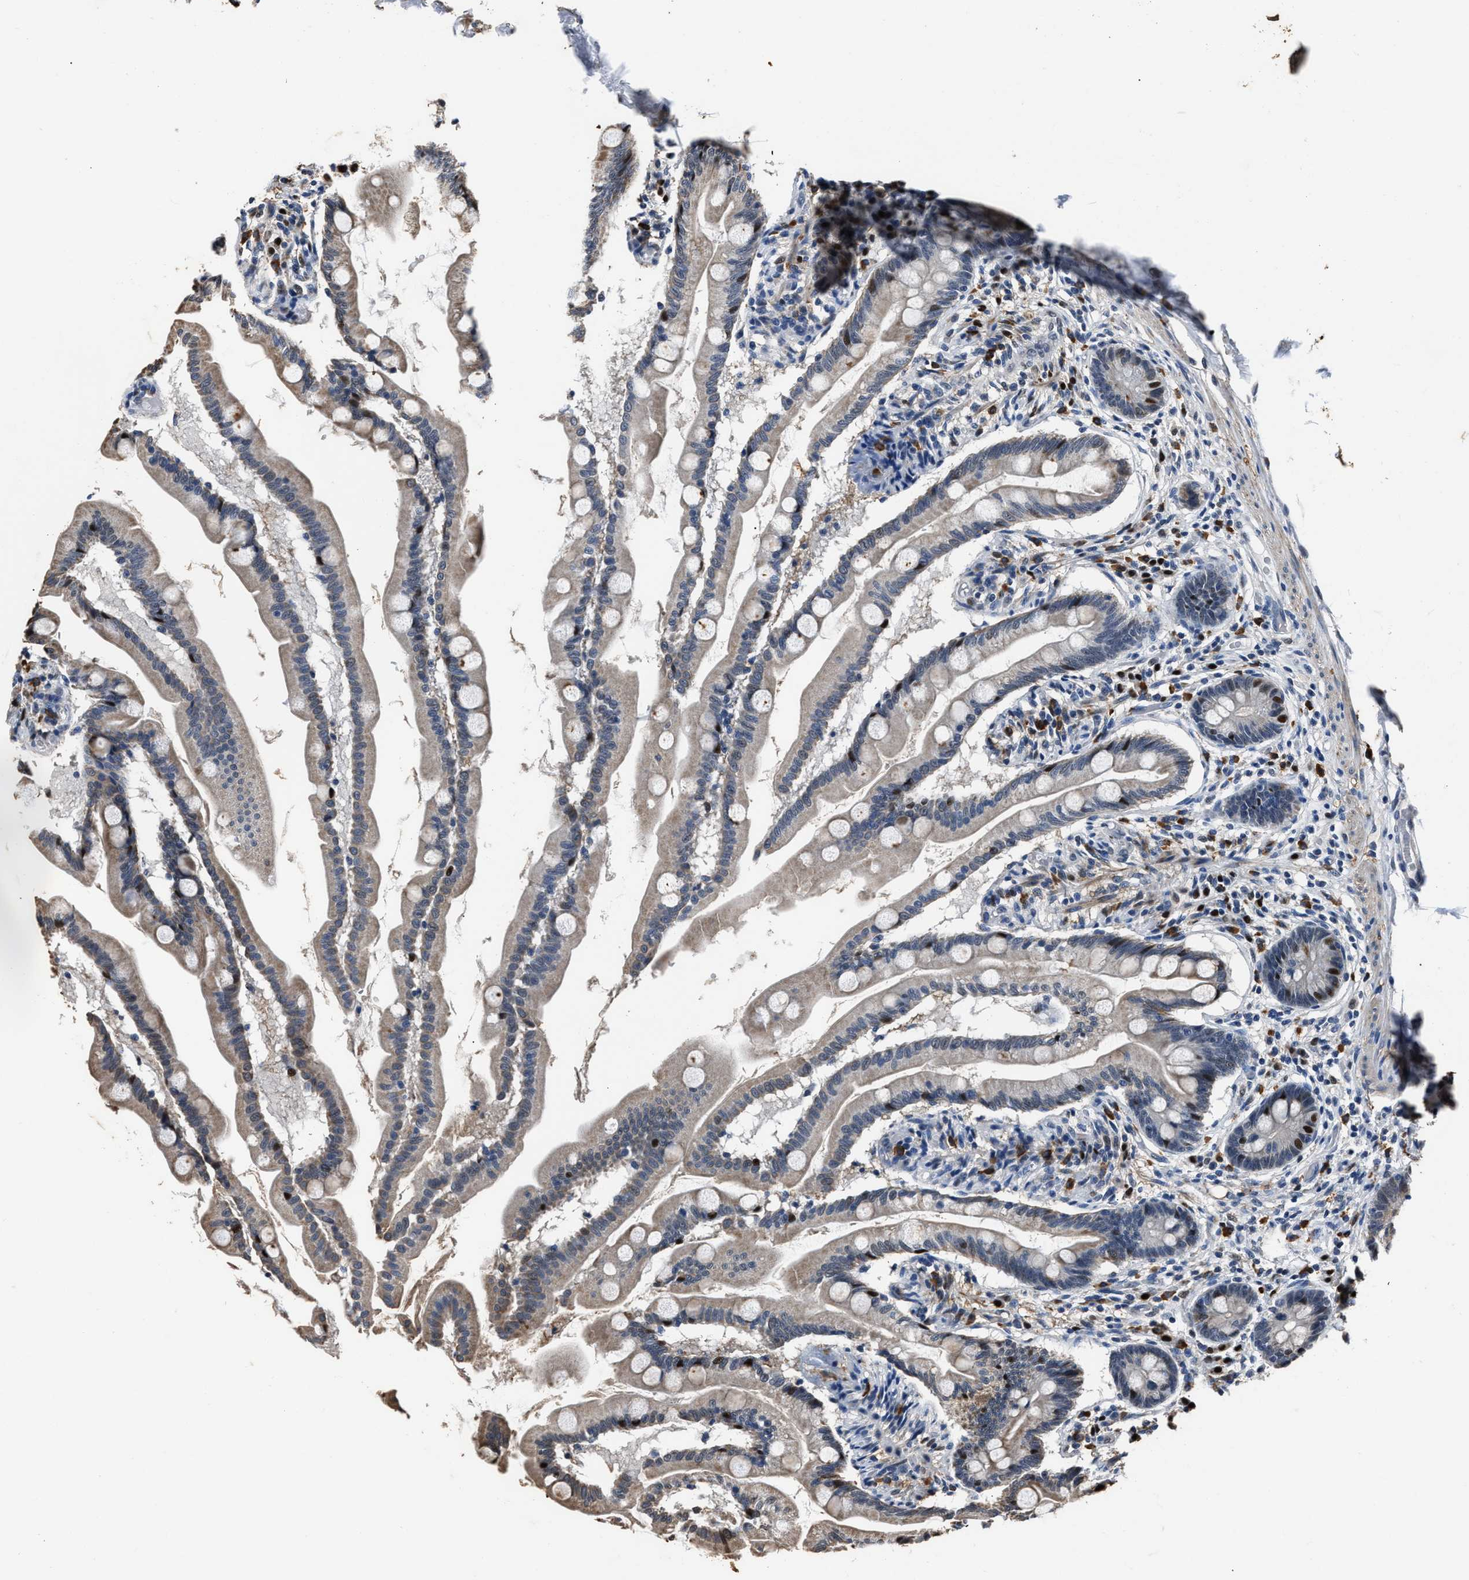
{"staining": {"intensity": "negative", "quantity": "none", "location": "none"}, "tissue": "small intestine", "cell_type": "Glandular cells", "image_type": "normal", "snomed": [{"axis": "morphology", "description": "Normal tissue, NOS"}, {"axis": "topography", "description": "Small intestine"}], "caption": "Glandular cells are negative for protein expression in benign human small intestine.", "gene": "NSUN5", "patient": {"sex": "female", "age": 56}}